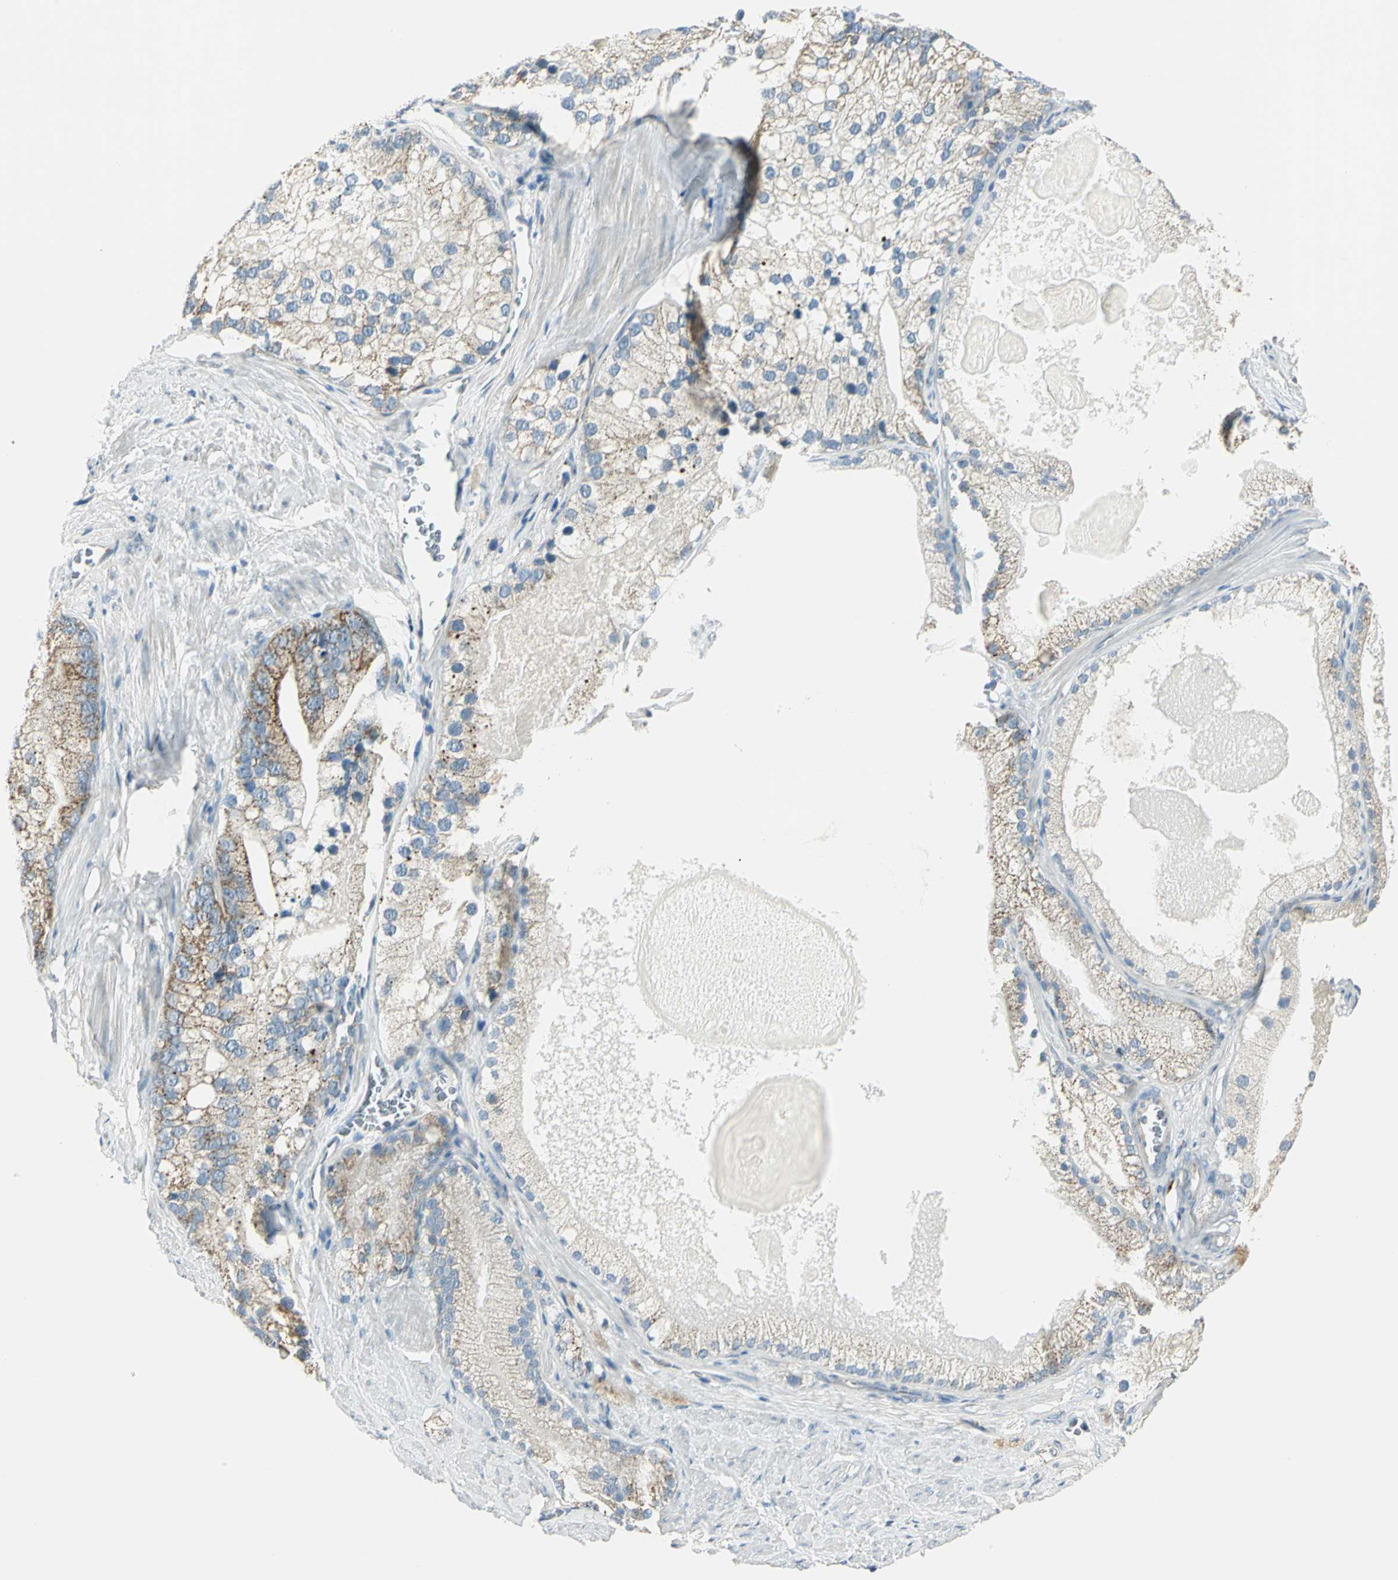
{"staining": {"intensity": "moderate", "quantity": "25%-75%", "location": "cytoplasmic/membranous"}, "tissue": "prostate cancer", "cell_type": "Tumor cells", "image_type": "cancer", "snomed": [{"axis": "morphology", "description": "Adenocarcinoma, Low grade"}, {"axis": "topography", "description": "Prostate"}], "caption": "Prostate adenocarcinoma (low-grade) stained with IHC demonstrates moderate cytoplasmic/membranous expression in about 25%-75% of tumor cells.", "gene": "ACADM", "patient": {"sex": "male", "age": 69}}